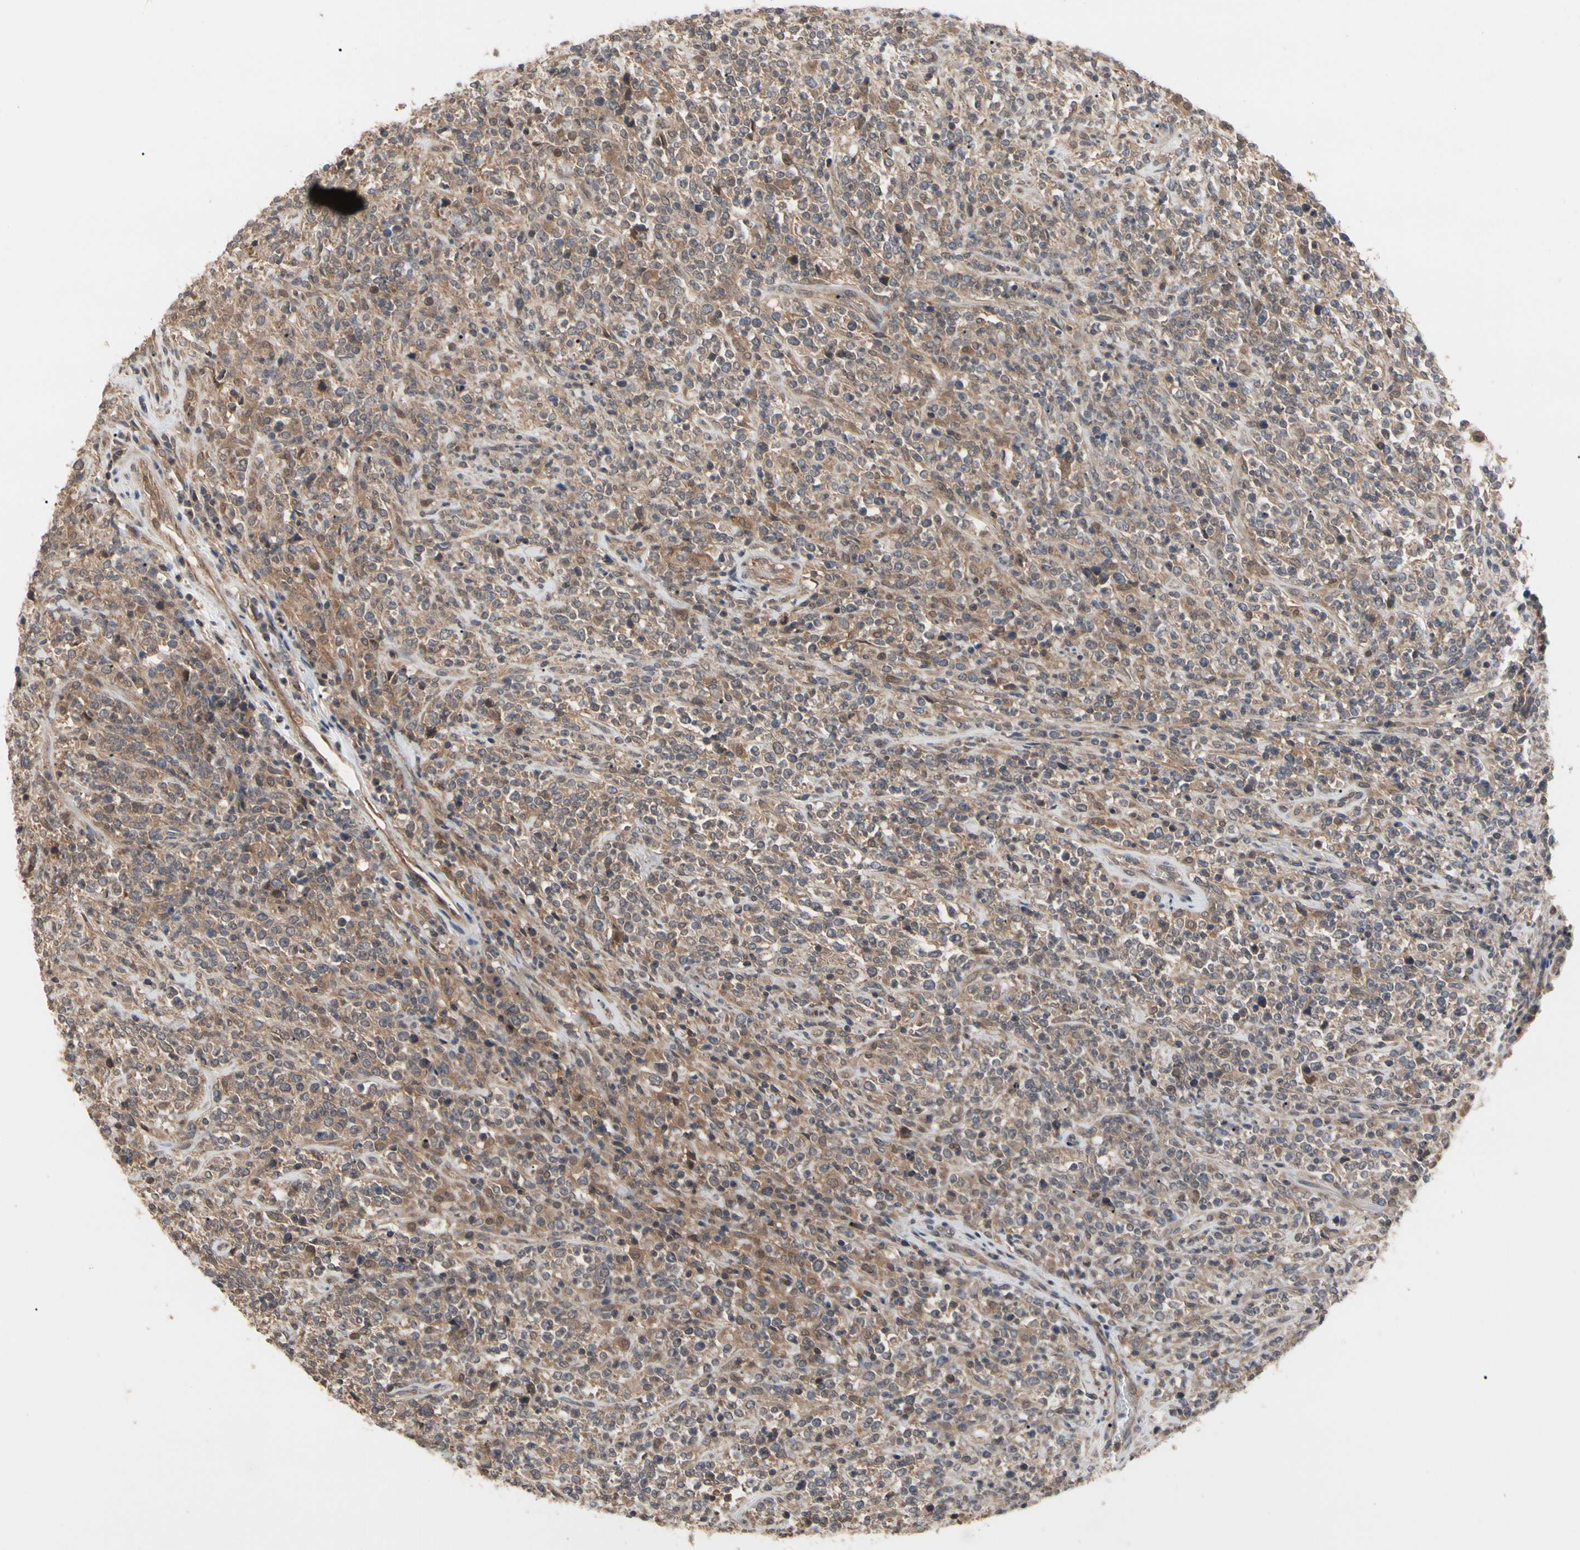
{"staining": {"intensity": "moderate", "quantity": ">75%", "location": "cytoplasmic/membranous"}, "tissue": "lymphoma", "cell_type": "Tumor cells", "image_type": "cancer", "snomed": [{"axis": "morphology", "description": "Malignant lymphoma, non-Hodgkin's type, High grade"}, {"axis": "topography", "description": "Soft tissue"}], "caption": "Immunohistochemistry (IHC) image of human lymphoma stained for a protein (brown), which shows medium levels of moderate cytoplasmic/membranous positivity in approximately >75% of tumor cells.", "gene": "DPP8", "patient": {"sex": "male", "age": 18}}